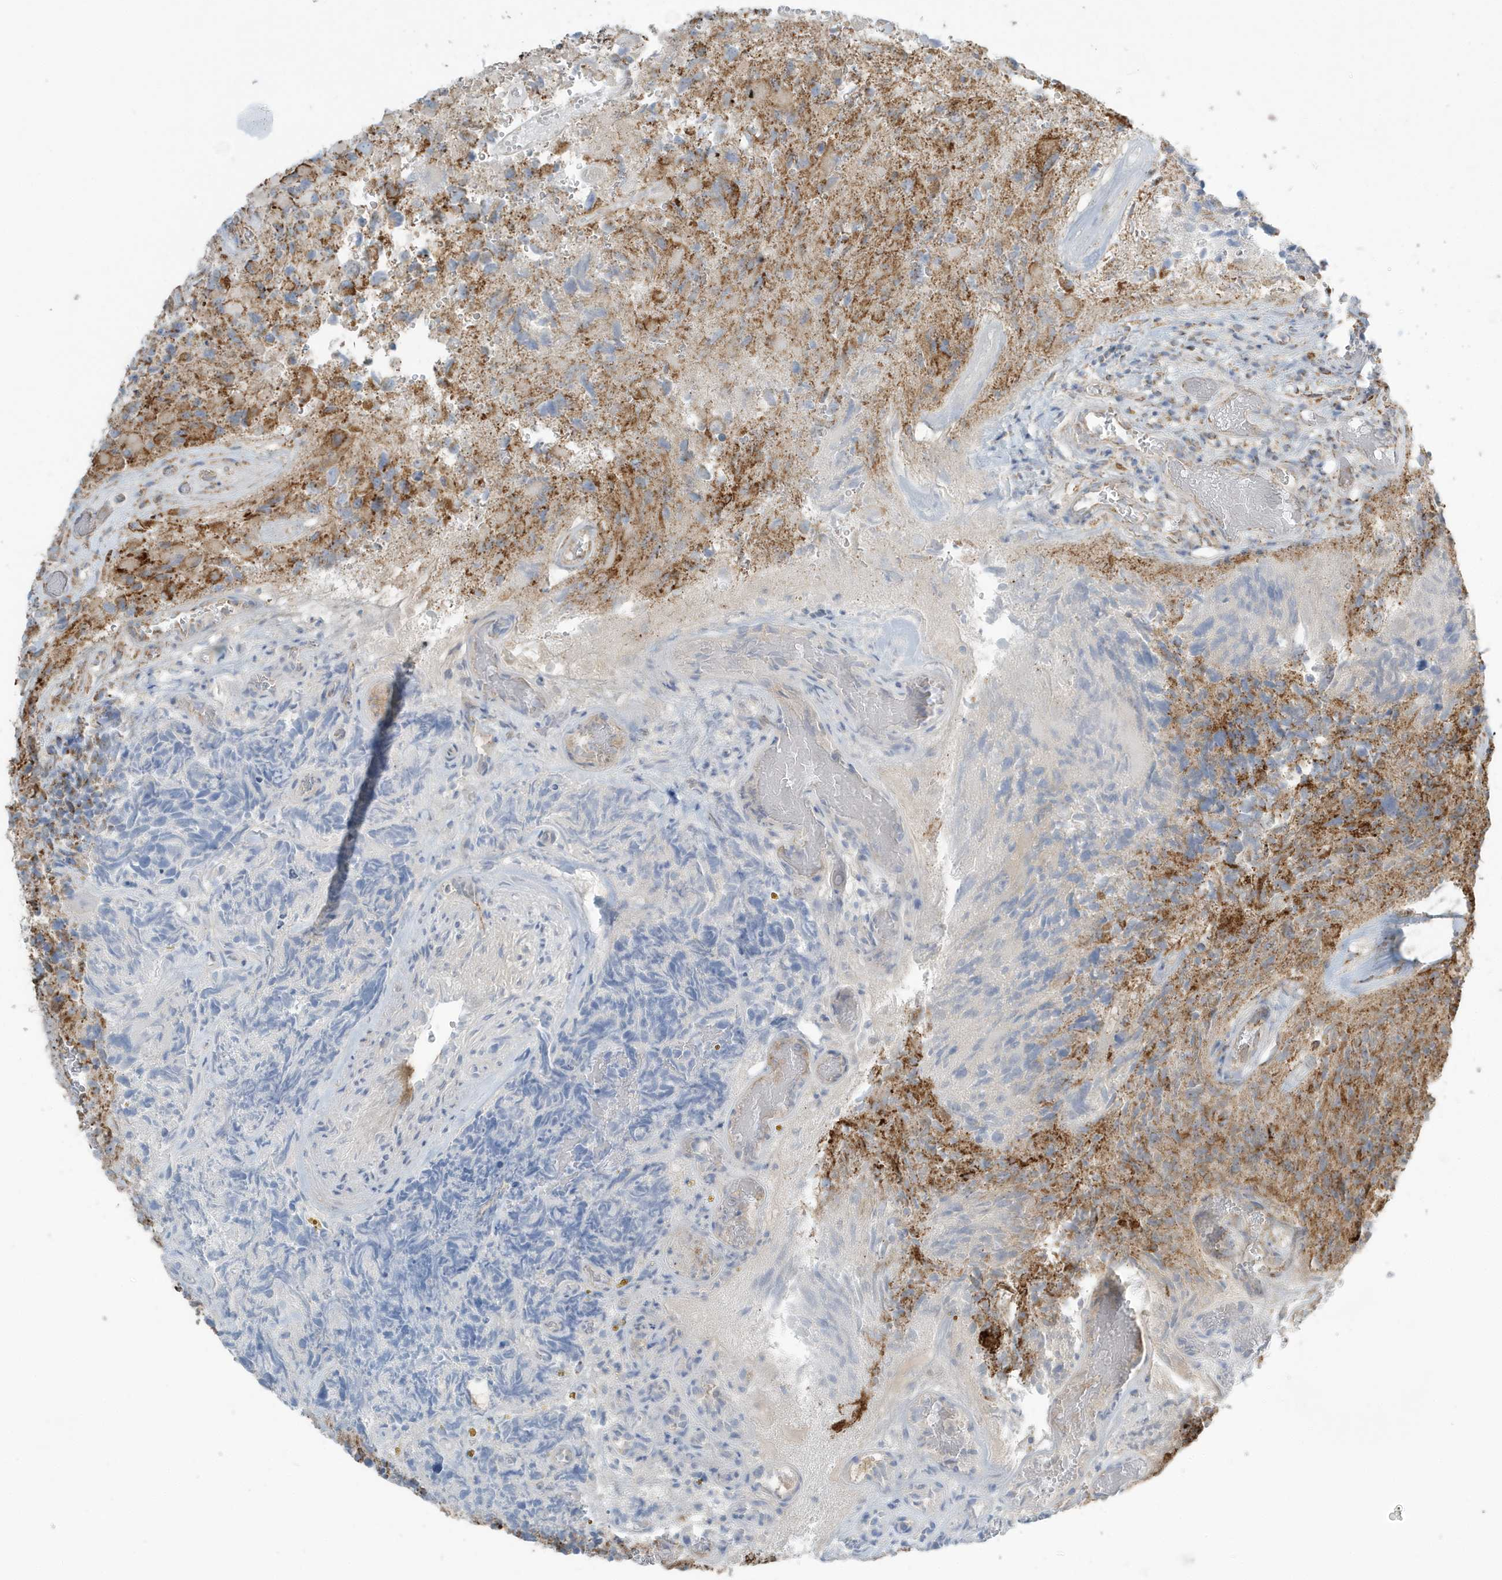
{"staining": {"intensity": "moderate", "quantity": "25%-75%", "location": "cytoplasmic/membranous"}, "tissue": "glioma", "cell_type": "Tumor cells", "image_type": "cancer", "snomed": [{"axis": "morphology", "description": "Glioma, malignant, High grade"}, {"axis": "topography", "description": "Brain"}], "caption": "Brown immunohistochemical staining in glioma shows moderate cytoplasmic/membranous staining in about 25%-75% of tumor cells. Nuclei are stained in blue.", "gene": "RAB11FIP3", "patient": {"sex": "male", "age": 69}}